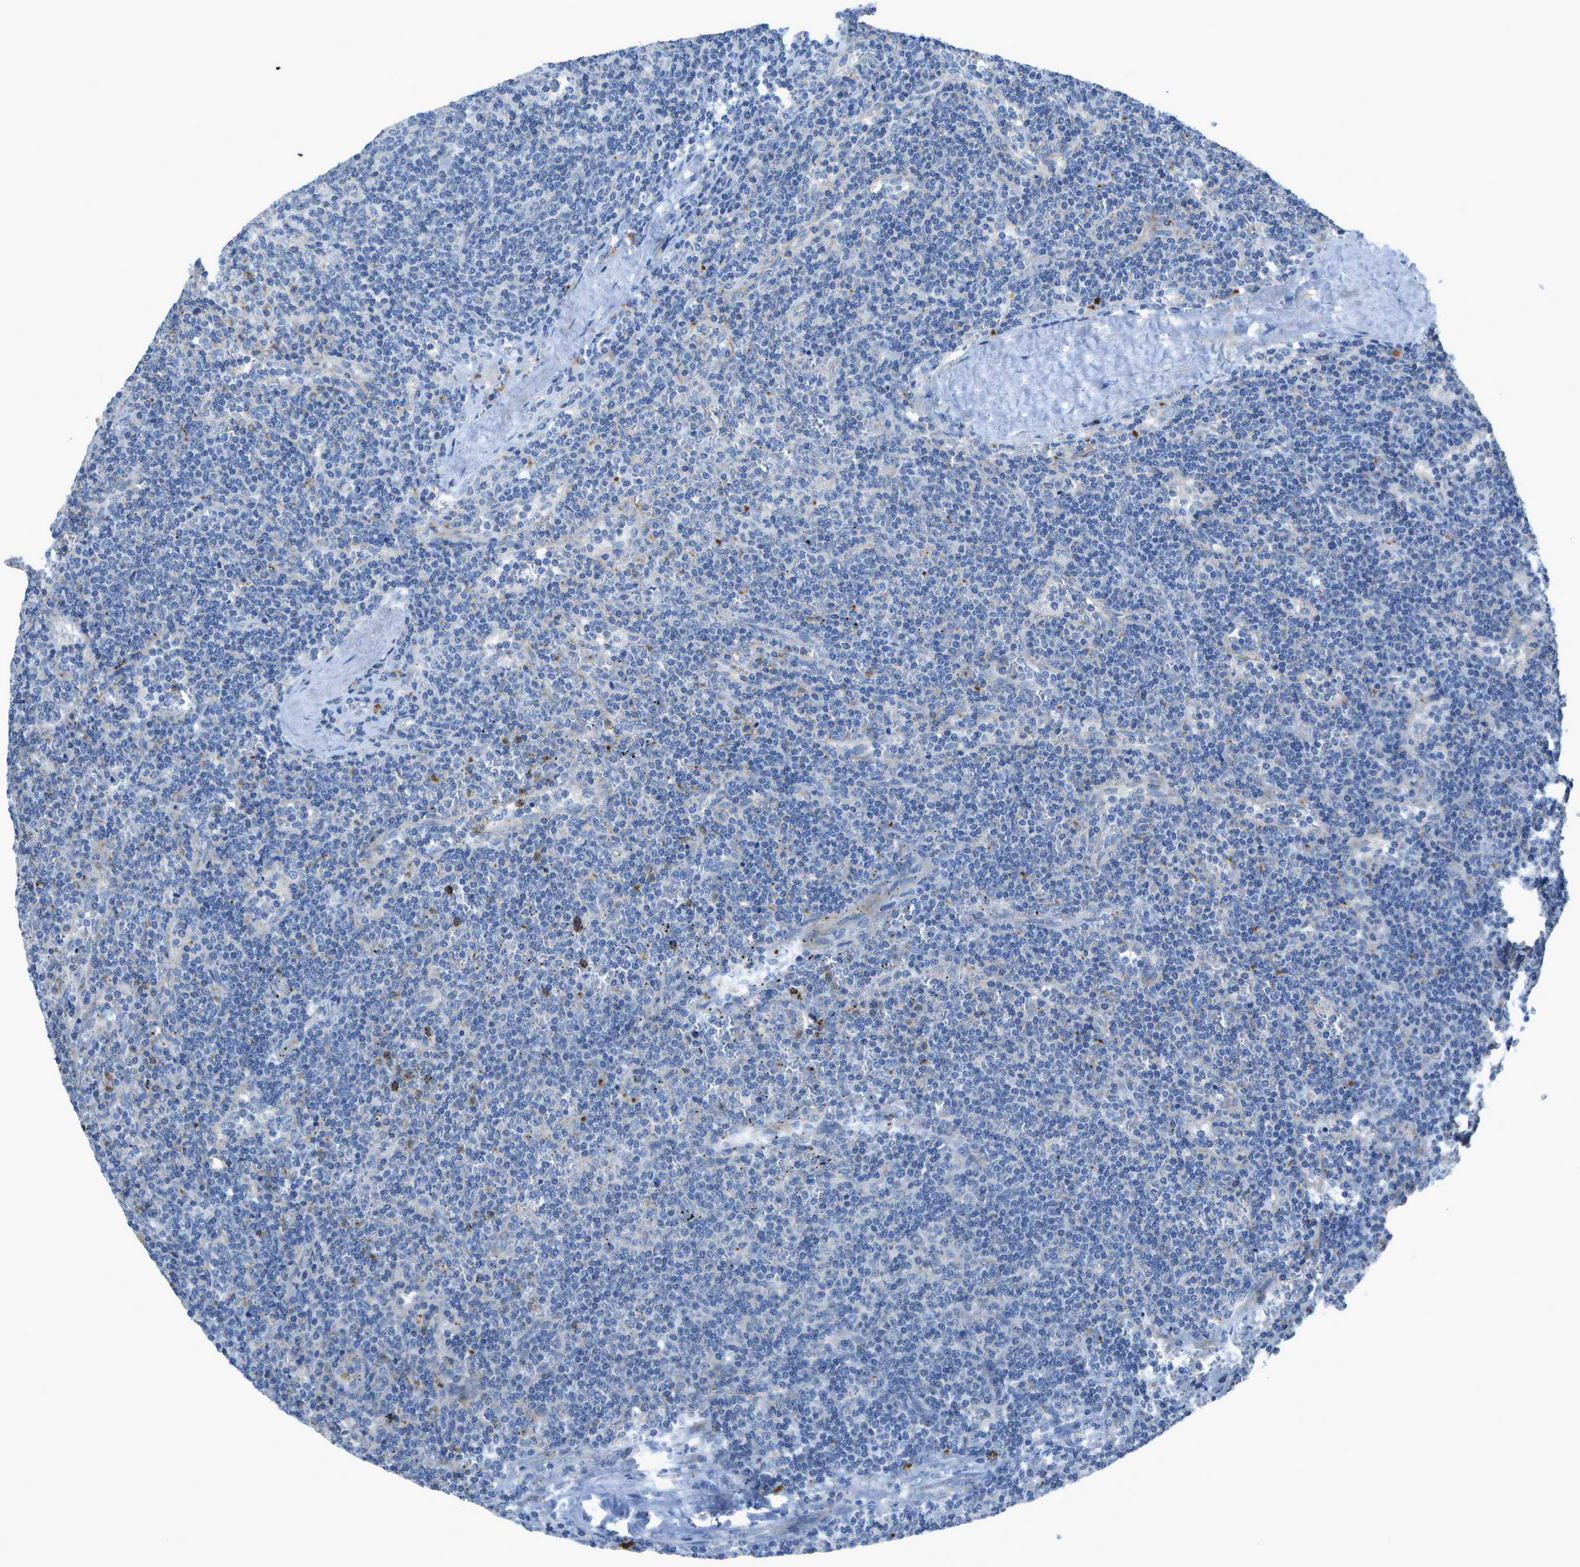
{"staining": {"intensity": "negative", "quantity": "none", "location": "none"}, "tissue": "lymphoma", "cell_type": "Tumor cells", "image_type": "cancer", "snomed": [{"axis": "morphology", "description": "Malignant lymphoma, non-Hodgkin's type, Low grade"}, {"axis": "topography", "description": "Spleen"}], "caption": "The histopathology image demonstrates no significant staining in tumor cells of malignant lymphoma, non-Hodgkin's type (low-grade).", "gene": "DCT", "patient": {"sex": "female", "age": 50}}